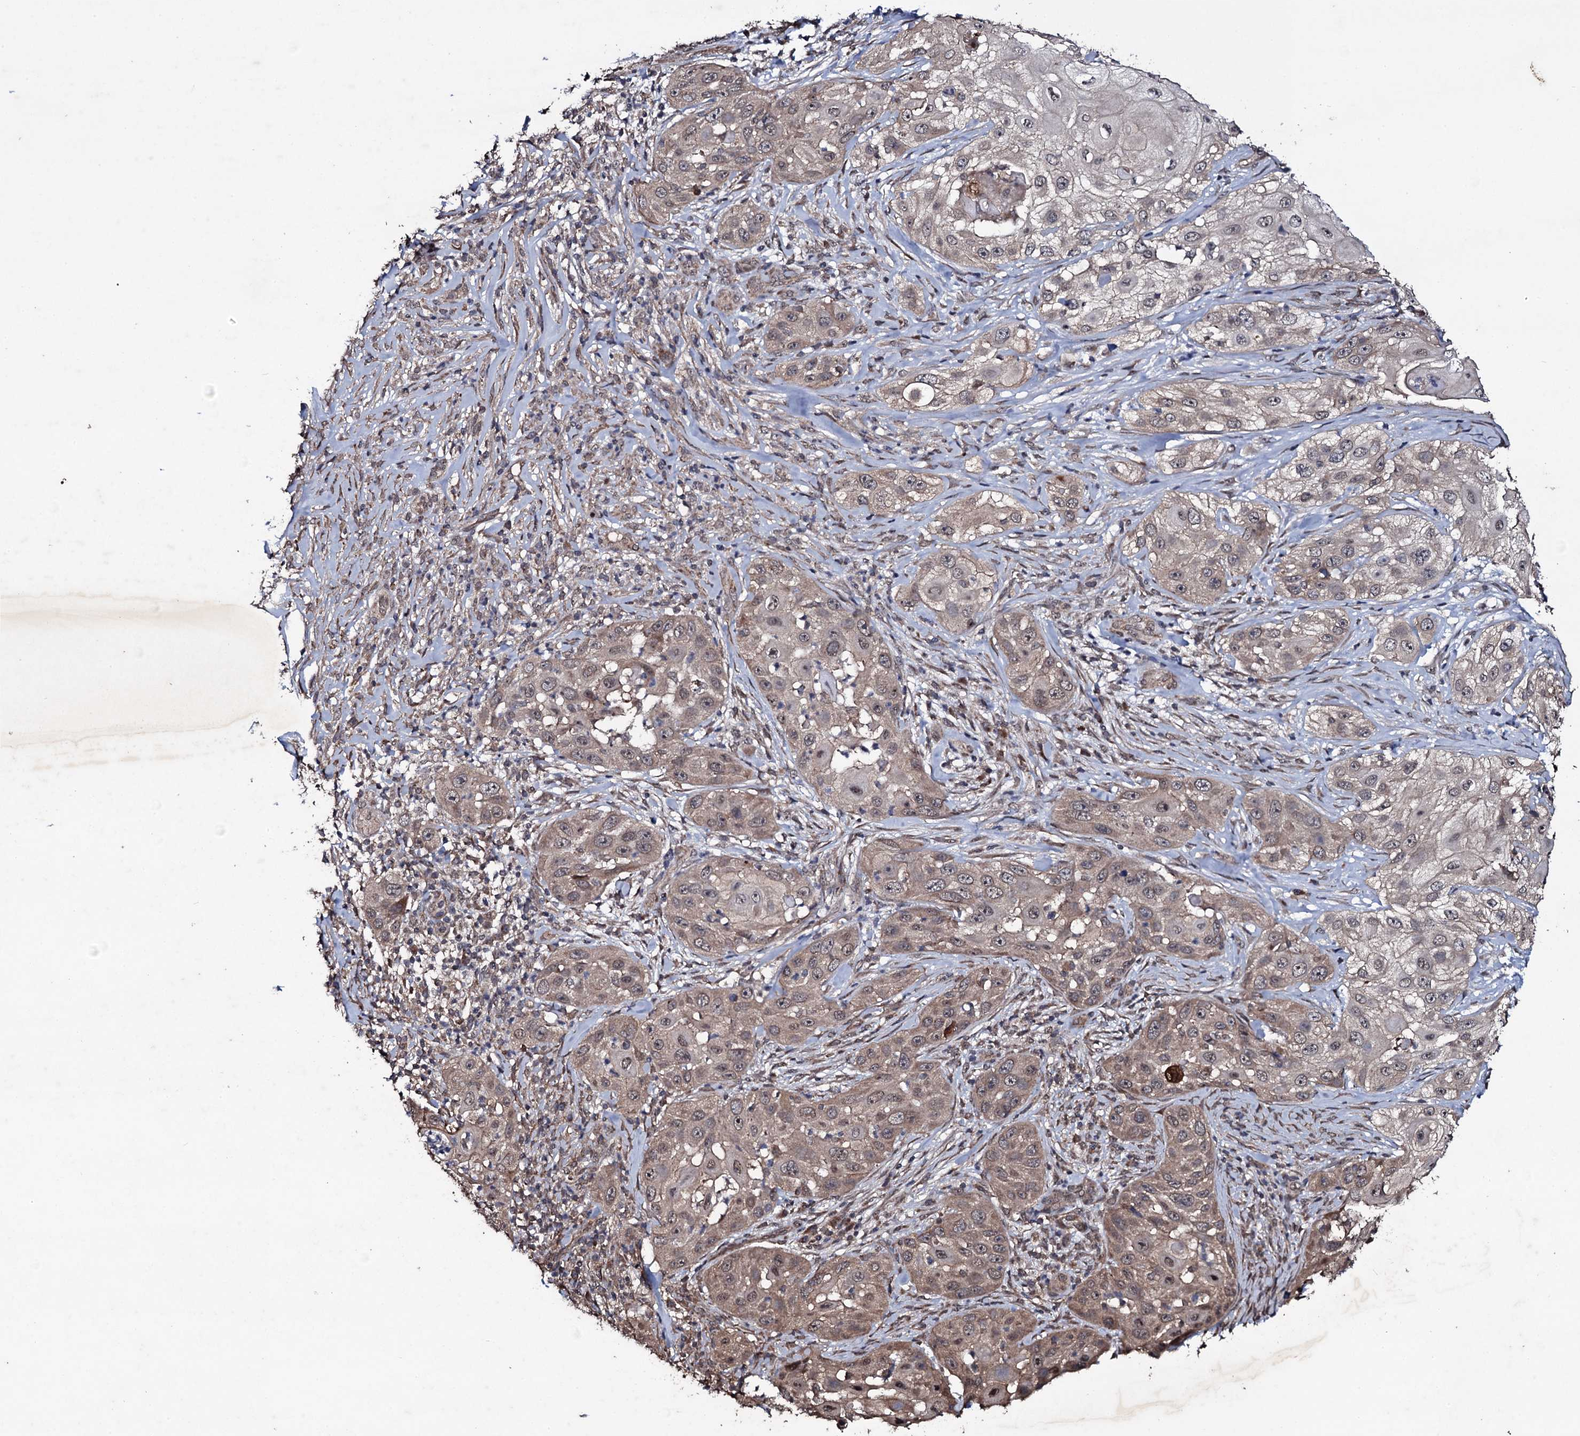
{"staining": {"intensity": "weak", "quantity": "25%-75%", "location": "cytoplasmic/membranous,nuclear"}, "tissue": "skin cancer", "cell_type": "Tumor cells", "image_type": "cancer", "snomed": [{"axis": "morphology", "description": "Squamous cell carcinoma, NOS"}, {"axis": "topography", "description": "Skin"}], "caption": "DAB immunohistochemical staining of human squamous cell carcinoma (skin) exhibits weak cytoplasmic/membranous and nuclear protein positivity in approximately 25%-75% of tumor cells. The protein of interest is stained brown, and the nuclei are stained in blue (DAB IHC with brightfield microscopy, high magnification).", "gene": "MRPS31", "patient": {"sex": "female", "age": 44}}